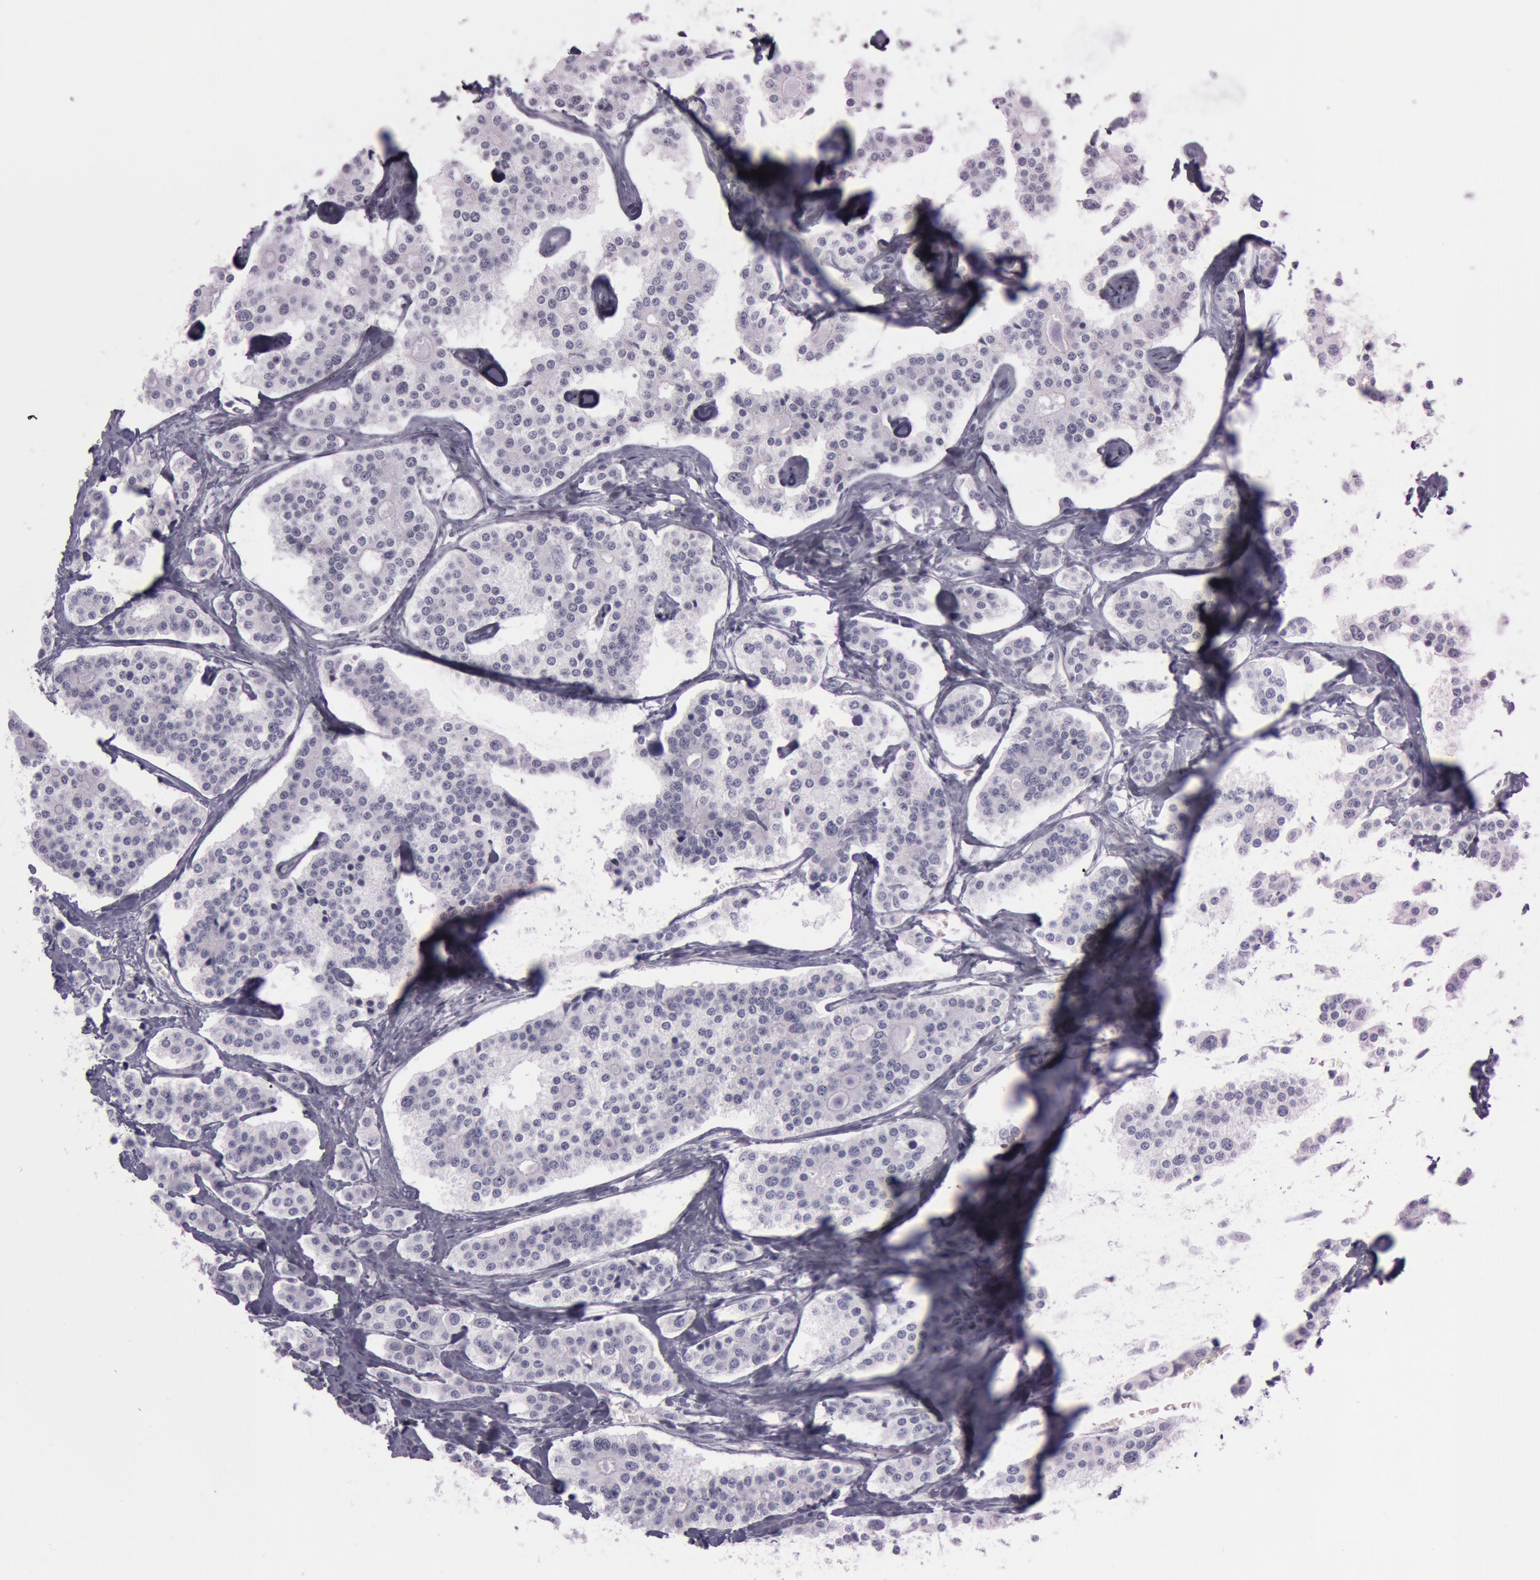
{"staining": {"intensity": "negative", "quantity": "none", "location": "none"}, "tissue": "carcinoid", "cell_type": "Tumor cells", "image_type": "cancer", "snomed": [{"axis": "morphology", "description": "Carcinoid, malignant, NOS"}, {"axis": "topography", "description": "Small intestine"}], "caption": "The immunohistochemistry photomicrograph has no significant positivity in tumor cells of carcinoid (malignant) tissue.", "gene": "S100A7", "patient": {"sex": "male", "age": 63}}